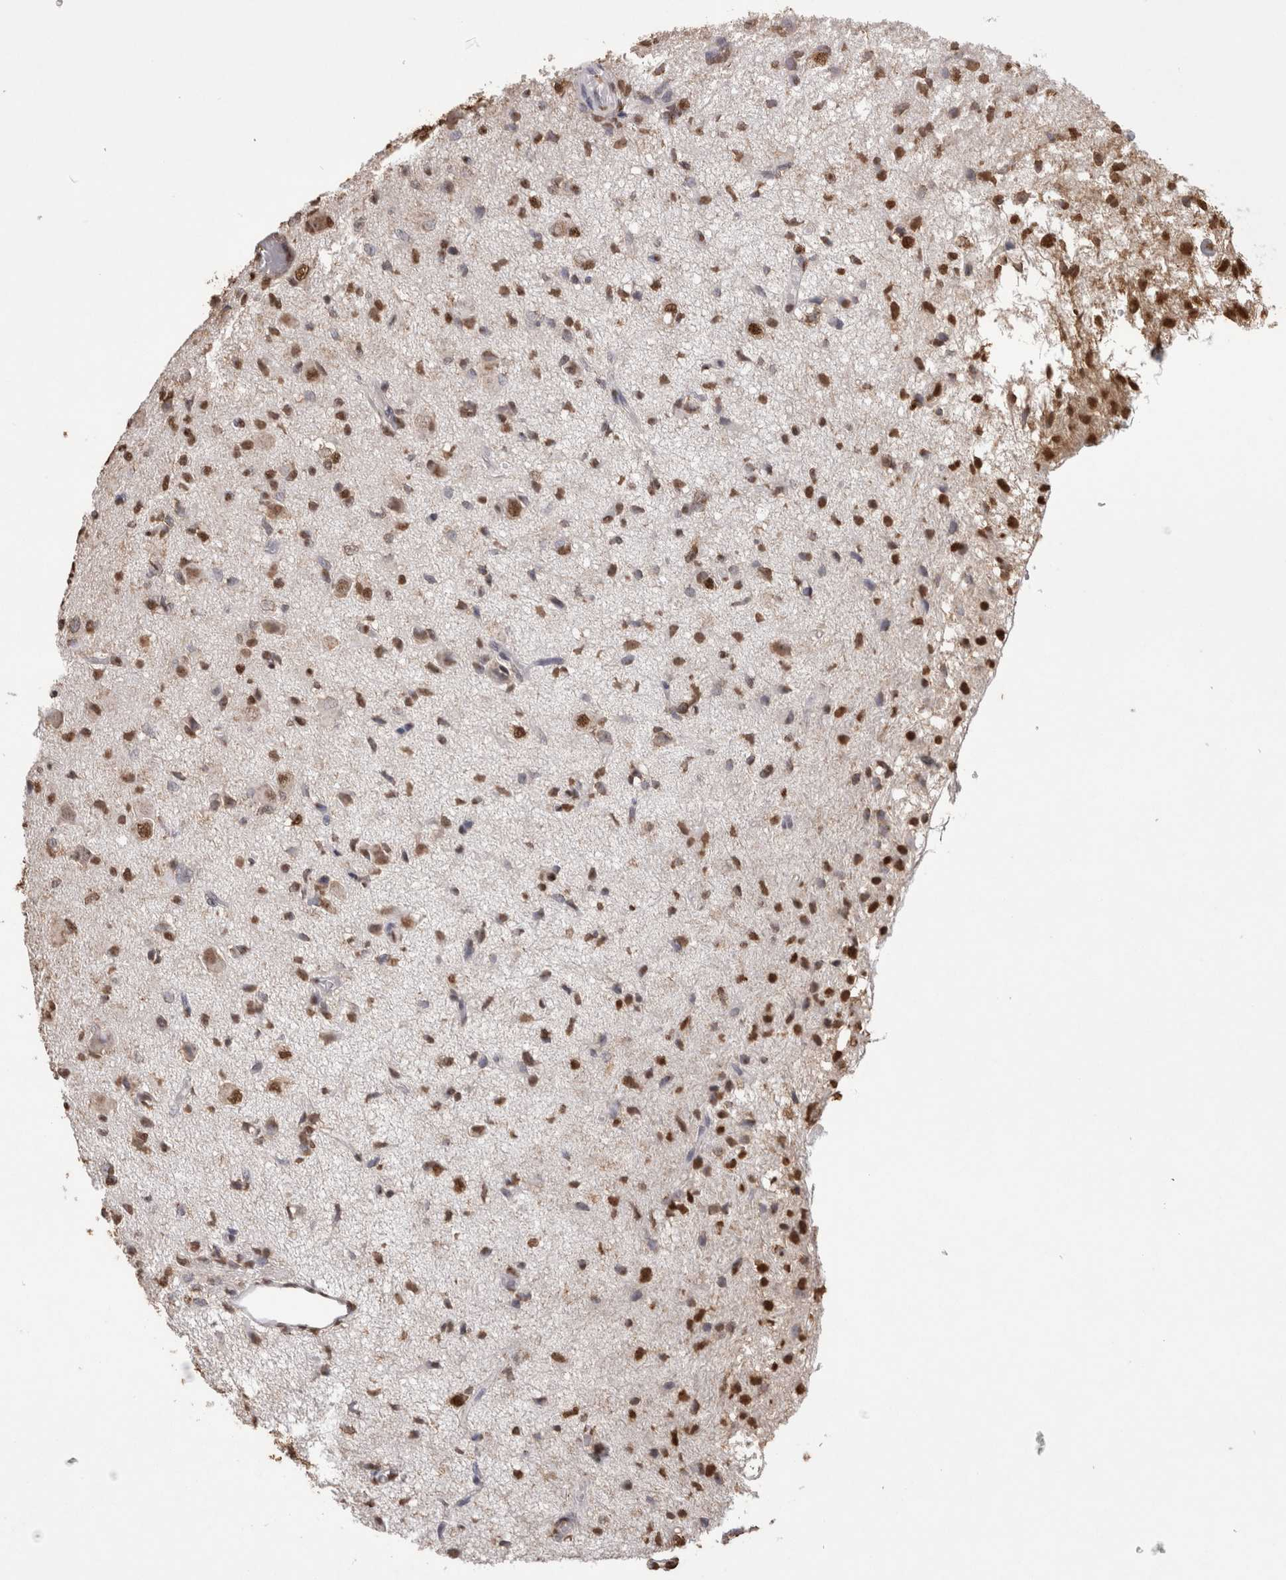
{"staining": {"intensity": "moderate", "quantity": "25%-75%", "location": "nuclear"}, "tissue": "glioma", "cell_type": "Tumor cells", "image_type": "cancer", "snomed": [{"axis": "morphology", "description": "Glioma, malignant, High grade"}, {"axis": "topography", "description": "Brain"}], "caption": "This histopathology image demonstrates IHC staining of human malignant high-grade glioma, with medium moderate nuclear staining in approximately 25%-75% of tumor cells.", "gene": "NTHL1", "patient": {"sex": "female", "age": 59}}